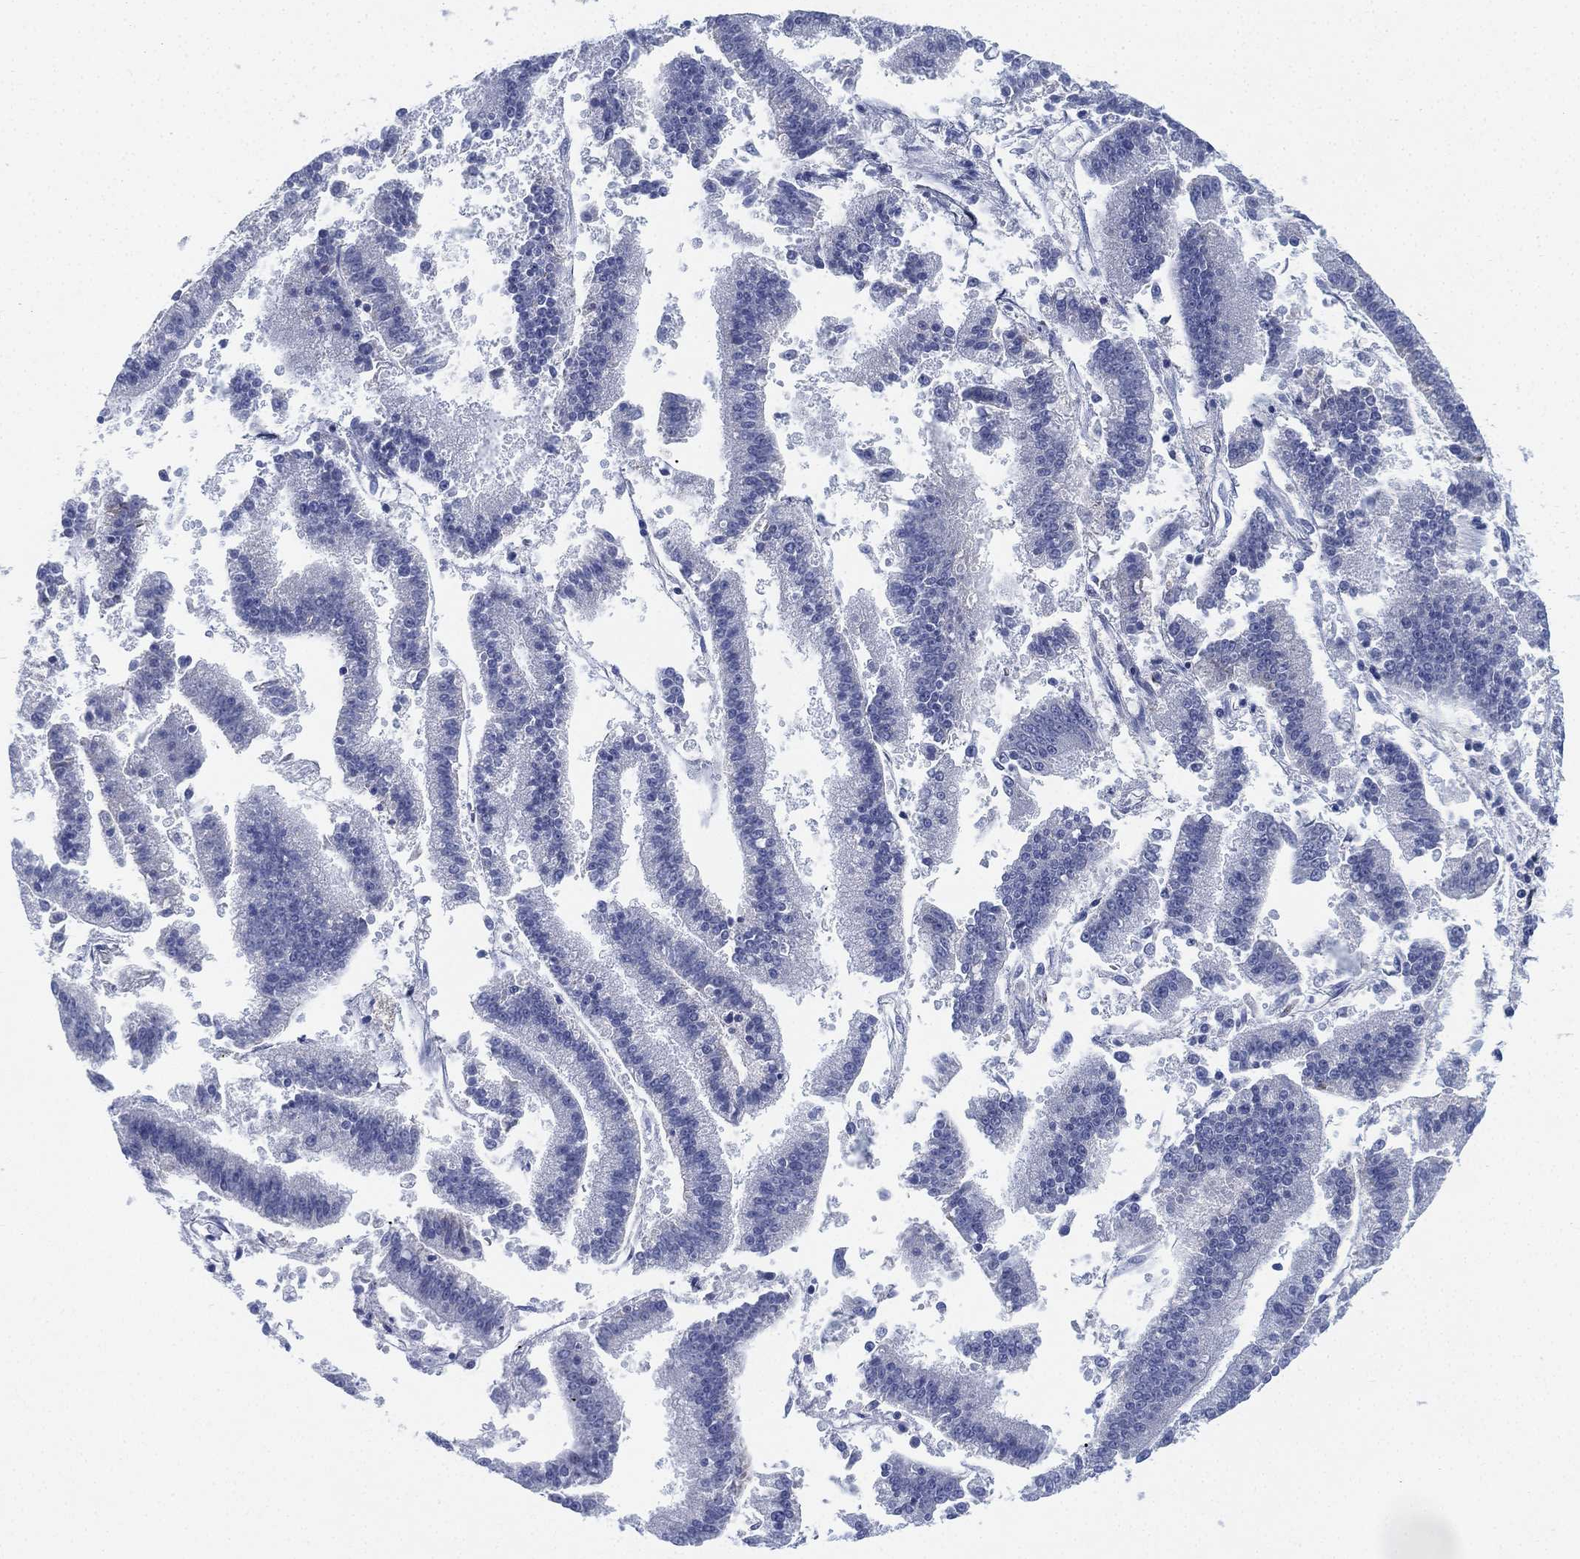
{"staining": {"intensity": "negative", "quantity": "none", "location": "none"}, "tissue": "endometrial cancer", "cell_type": "Tumor cells", "image_type": "cancer", "snomed": [{"axis": "morphology", "description": "Adenocarcinoma, NOS"}, {"axis": "topography", "description": "Endometrium"}], "caption": "Endometrial cancer was stained to show a protein in brown. There is no significant expression in tumor cells.", "gene": "ADAD2", "patient": {"sex": "female", "age": 66}}